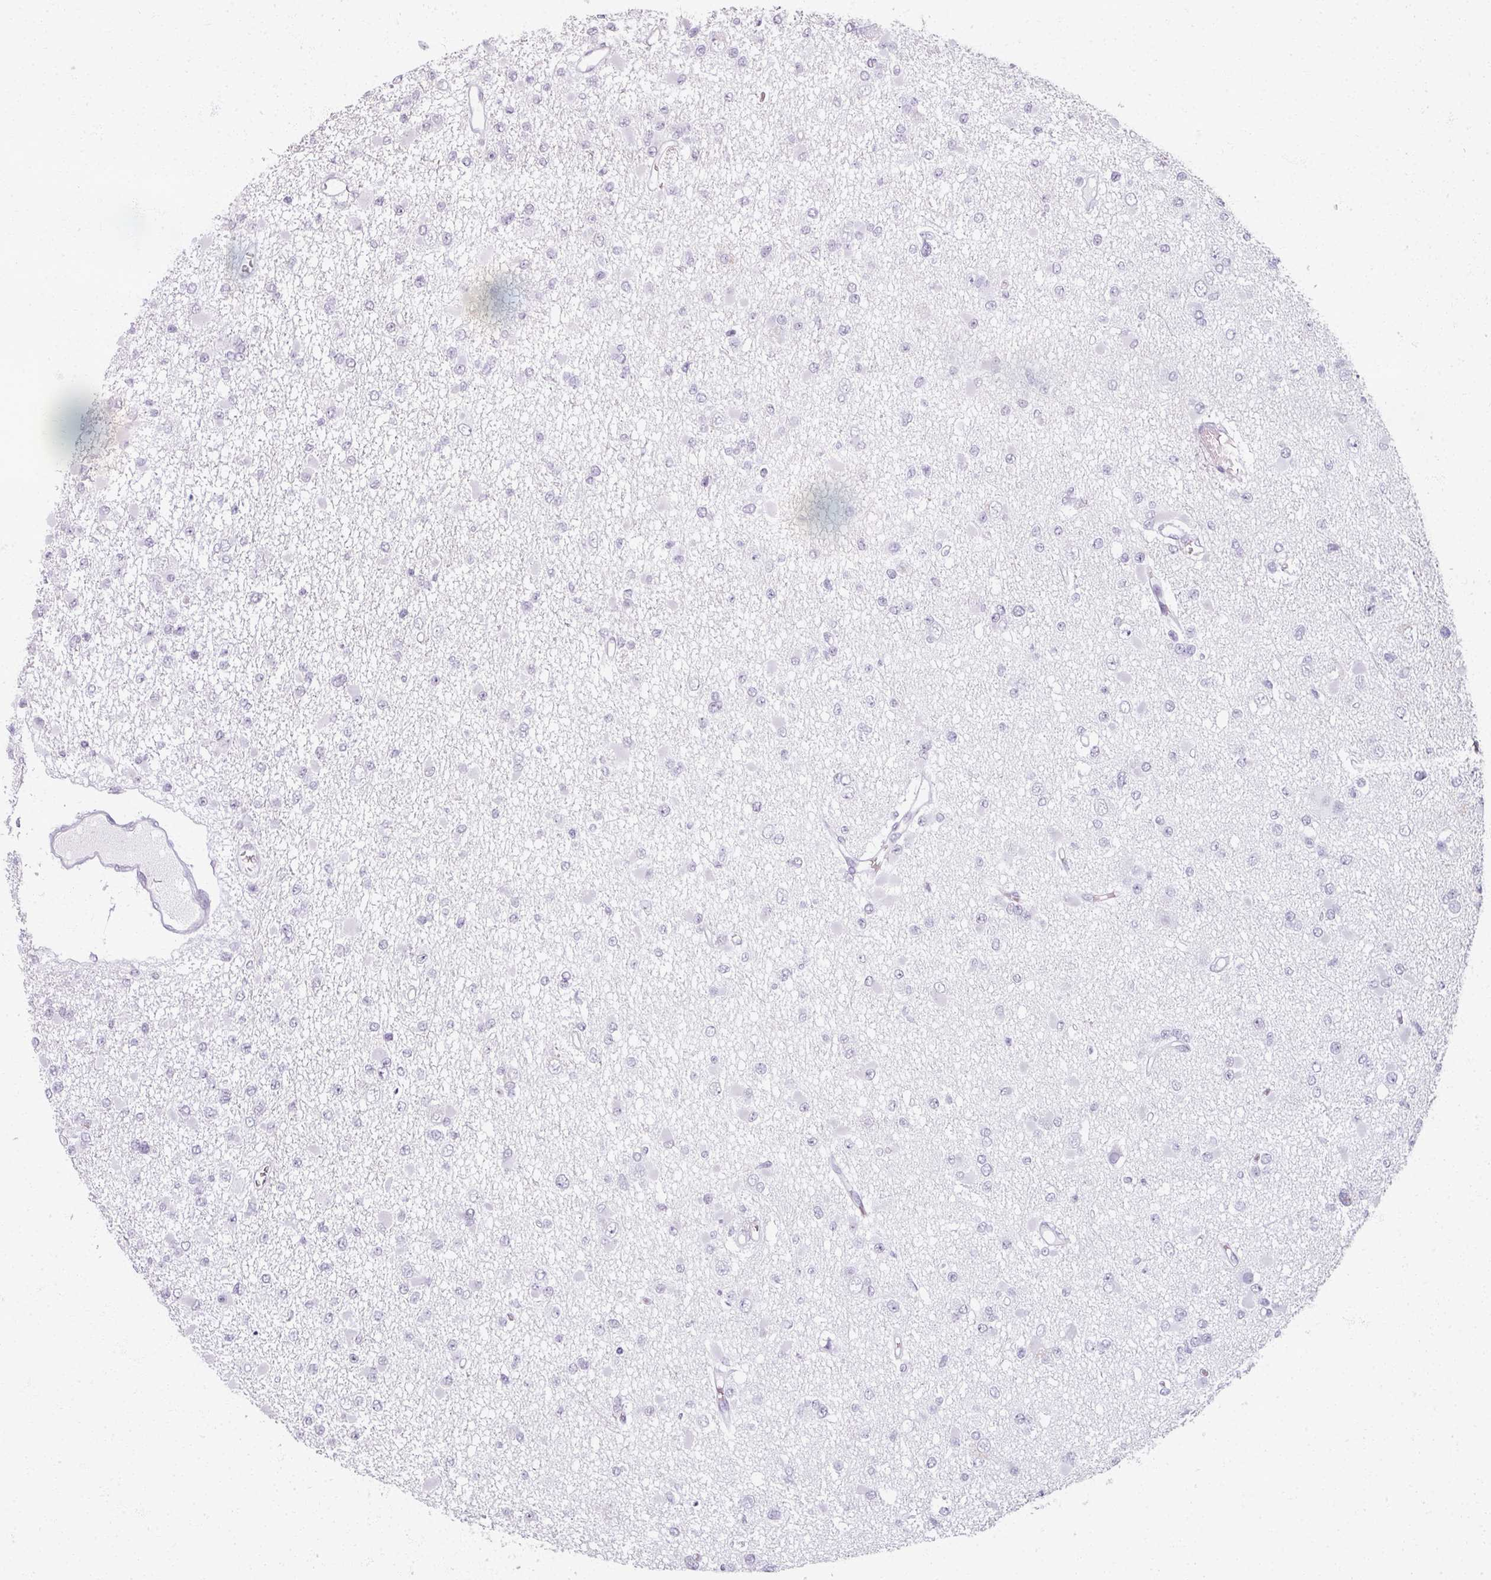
{"staining": {"intensity": "negative", "quantity": "none", "location": "none"}, "tissue": "glioma", "cell_type": "Tumor cells", "image_type": "cancer", "snomed": [{"axis": "morphology", "description": "Glioma, malignant, Low grade"}, {"axis": "topography", "description": "Brain"}], "caption": "A micrograph of human low-grade glioma (malignant) is negative for staining in tumor cells. Nuclei are stained in blue.", "gene": "RFPL2", "patient": {"sex": "female", "age": 22}}